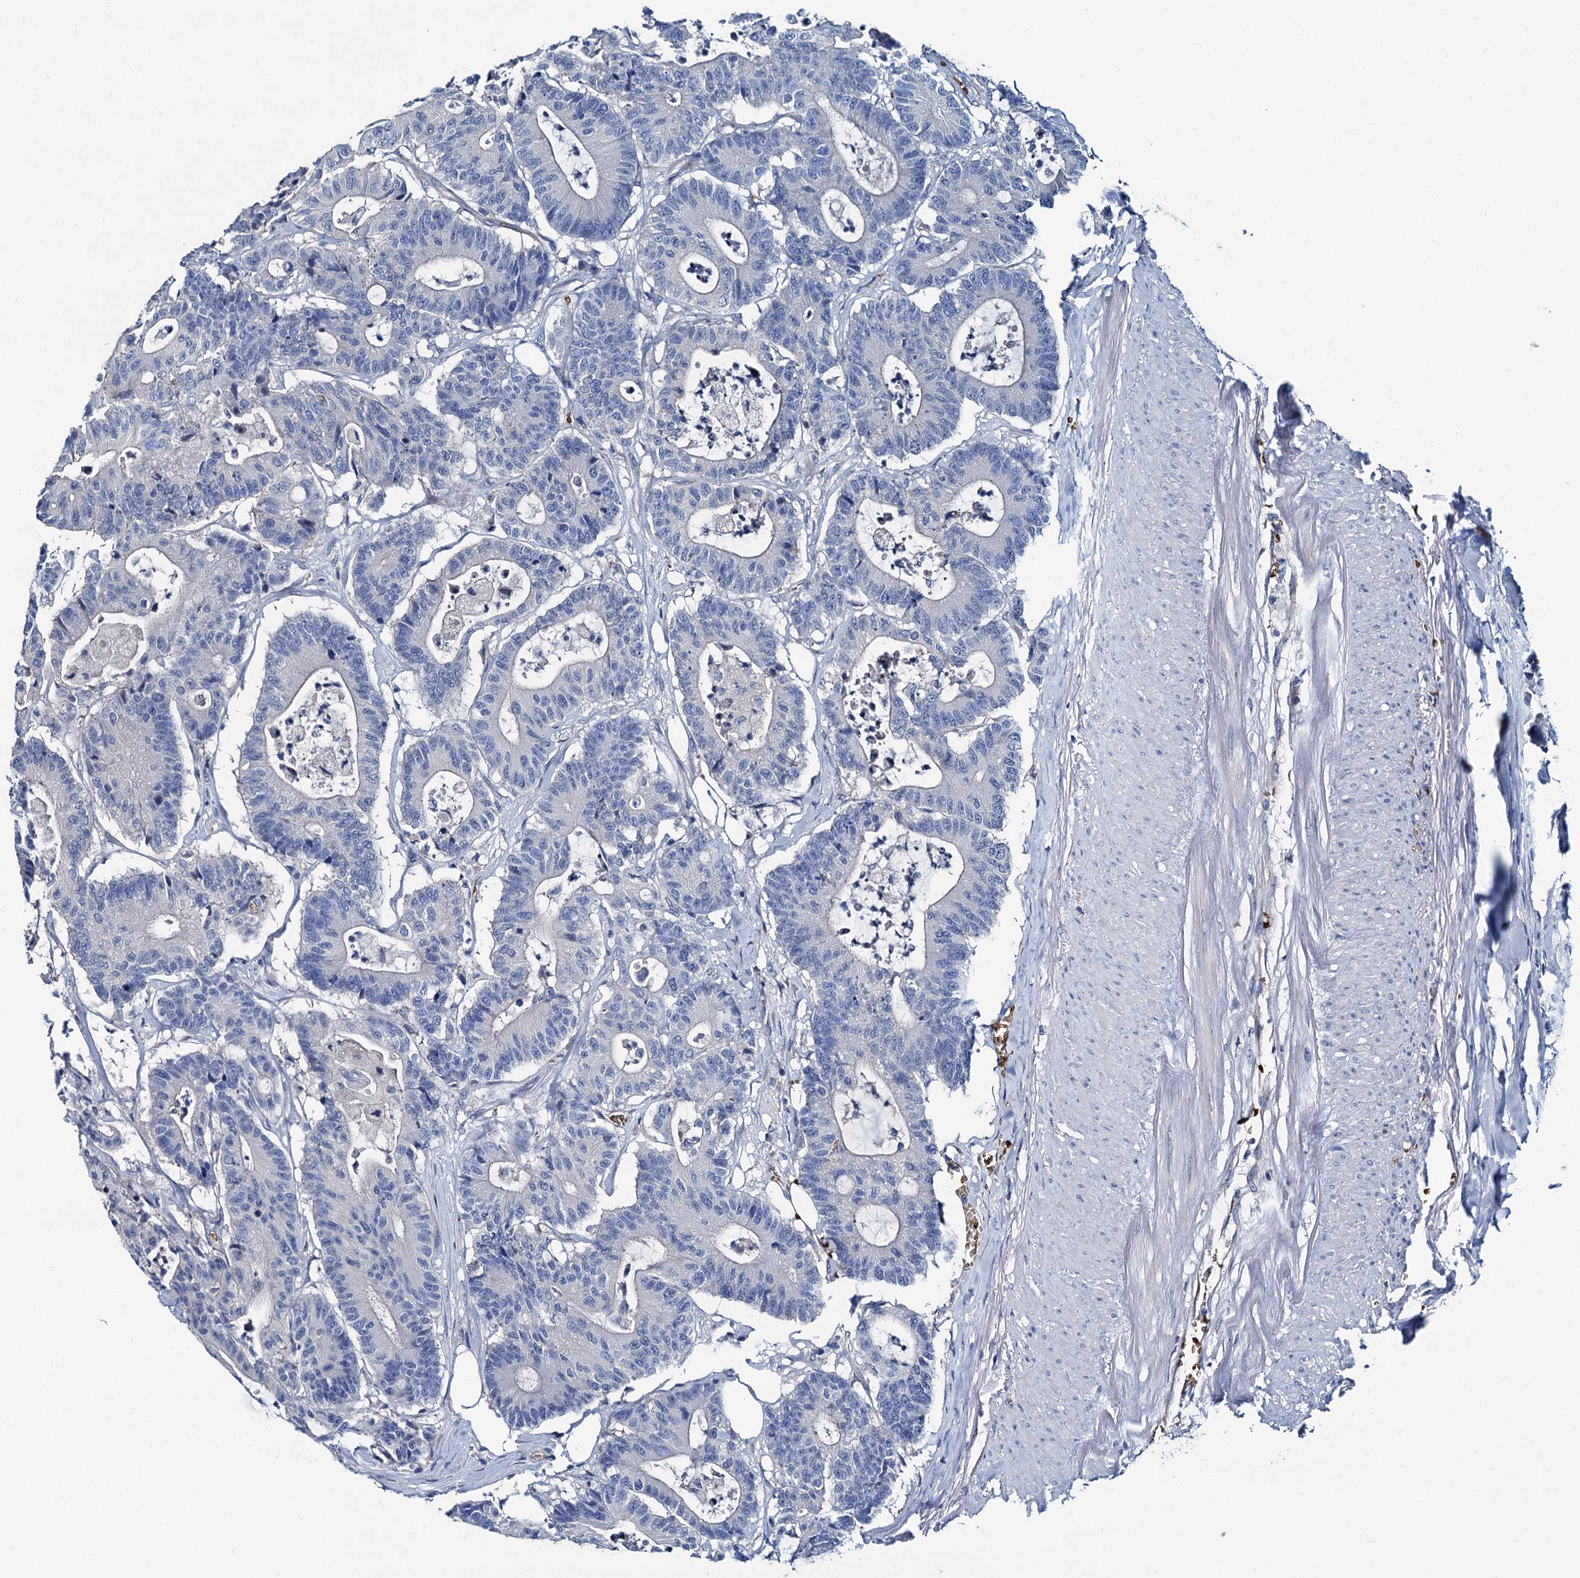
{"staining": {"intensity": "negative", "quantity": "none", "location": "none"}, "tissue": "colorectal cancer", "cell_type": "Tumor cells", "image_type": "cancer", "snomed": [{"axis": "morphology", "description": "Adenocarcinoma, NOS"}, {"axis": "topography", "description": "Colon"}], "caption": "Tumor cells are negative for protein expression in human colorectal adenocarcinoma.", "gene": "ATG2A", "patient": {"sex": "female", "age": 84}}